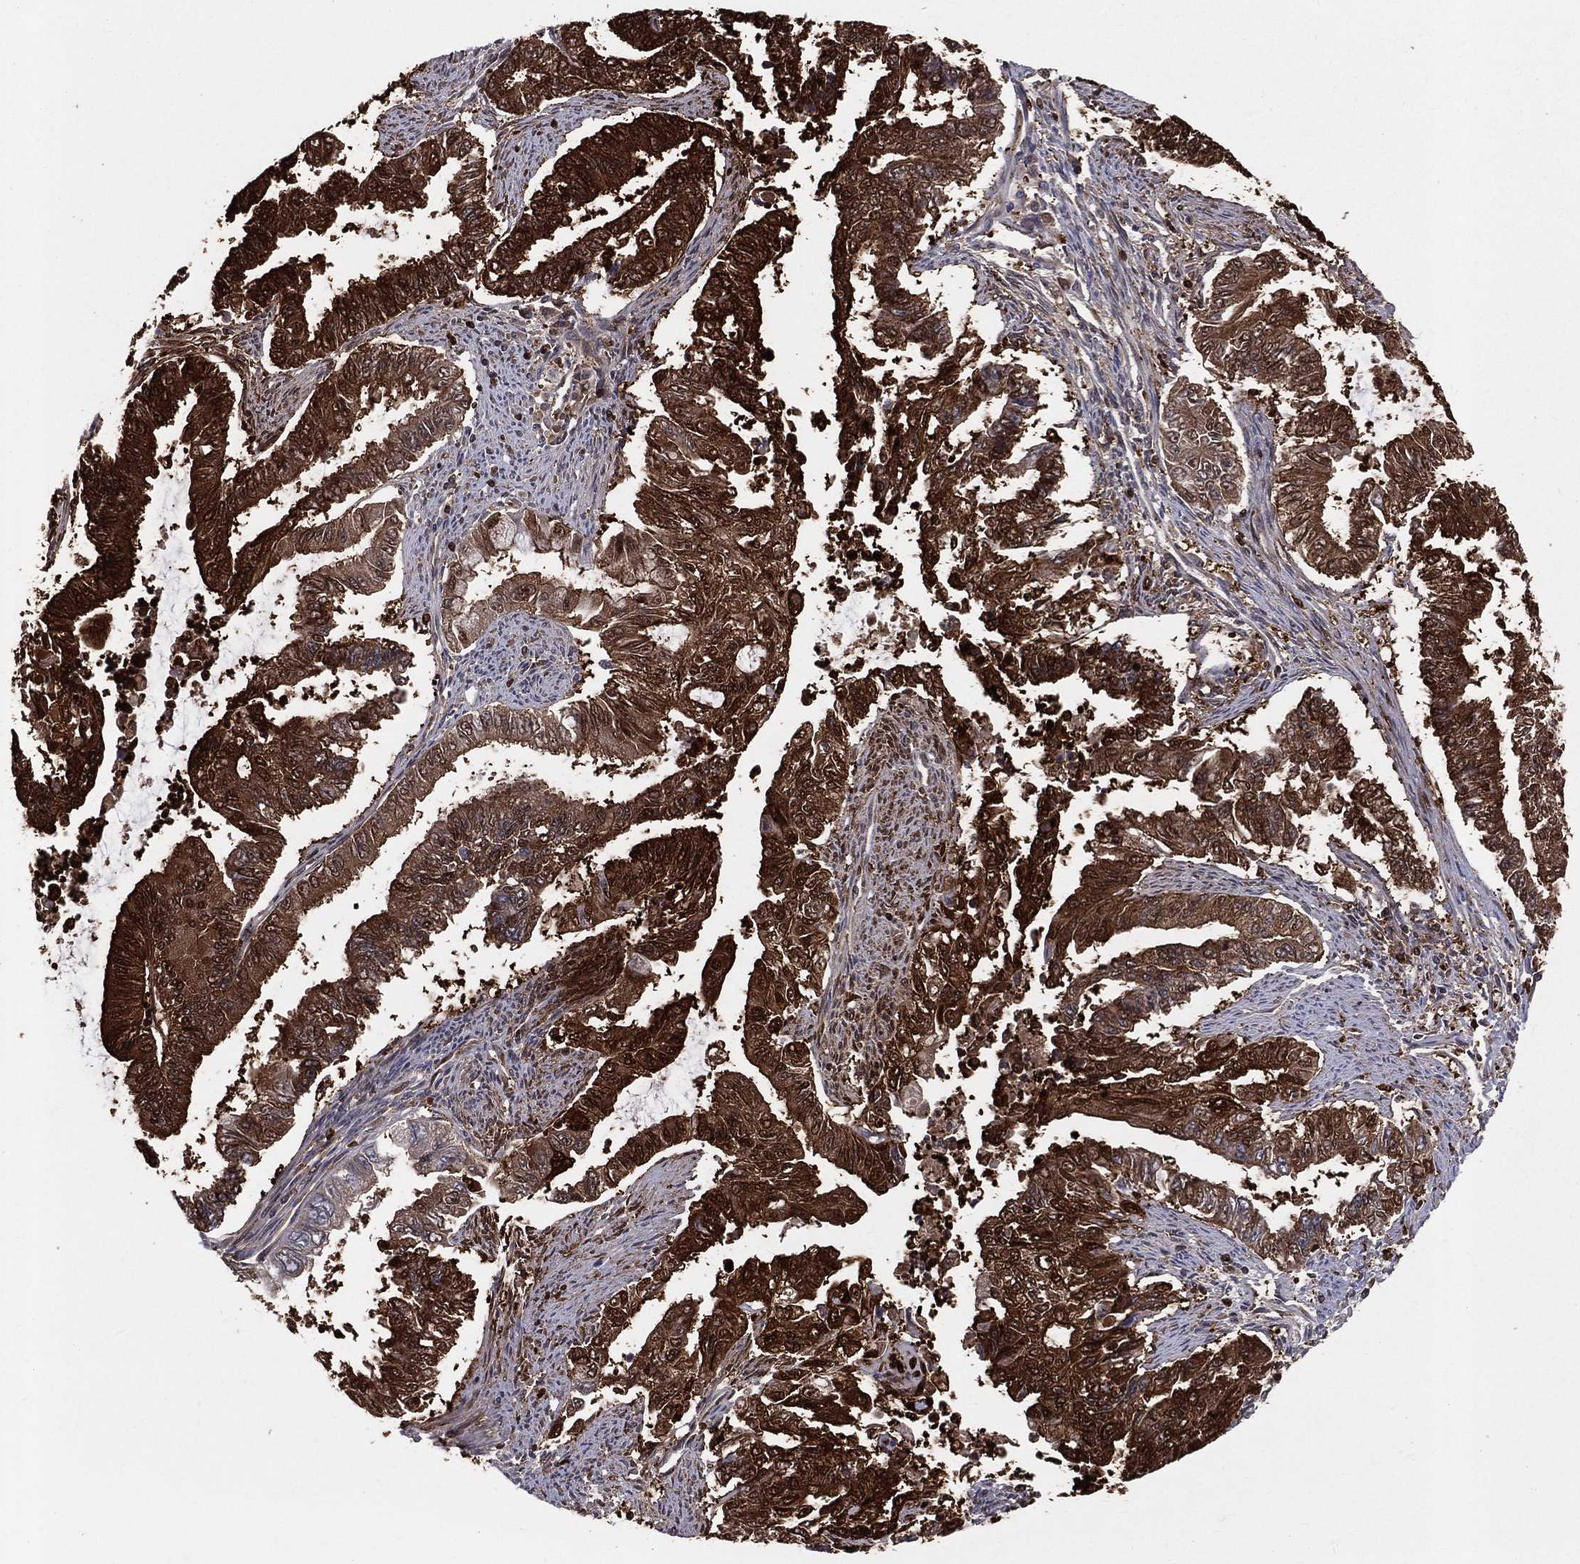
{"staining": {"intensity": "strong", "quantity": ">75%", "location": "cytoplasmic/membranous"}, "tissue": "endometrial cancer", "cell_type": "Tumor cells", "image_type": "cancer", "snomed": [{"axis": "morphology", "description": "Adenocarcinoma, NOS"}, {"axis": "topography", "description": "Uterus"}], "caption": "A brown stain shows strong cytoplasmic/membranous positivity of a protein in human endometrial cancer tumor cells.", "gene": "ENO1", "patient": {"sex": "female", "age": 59}}